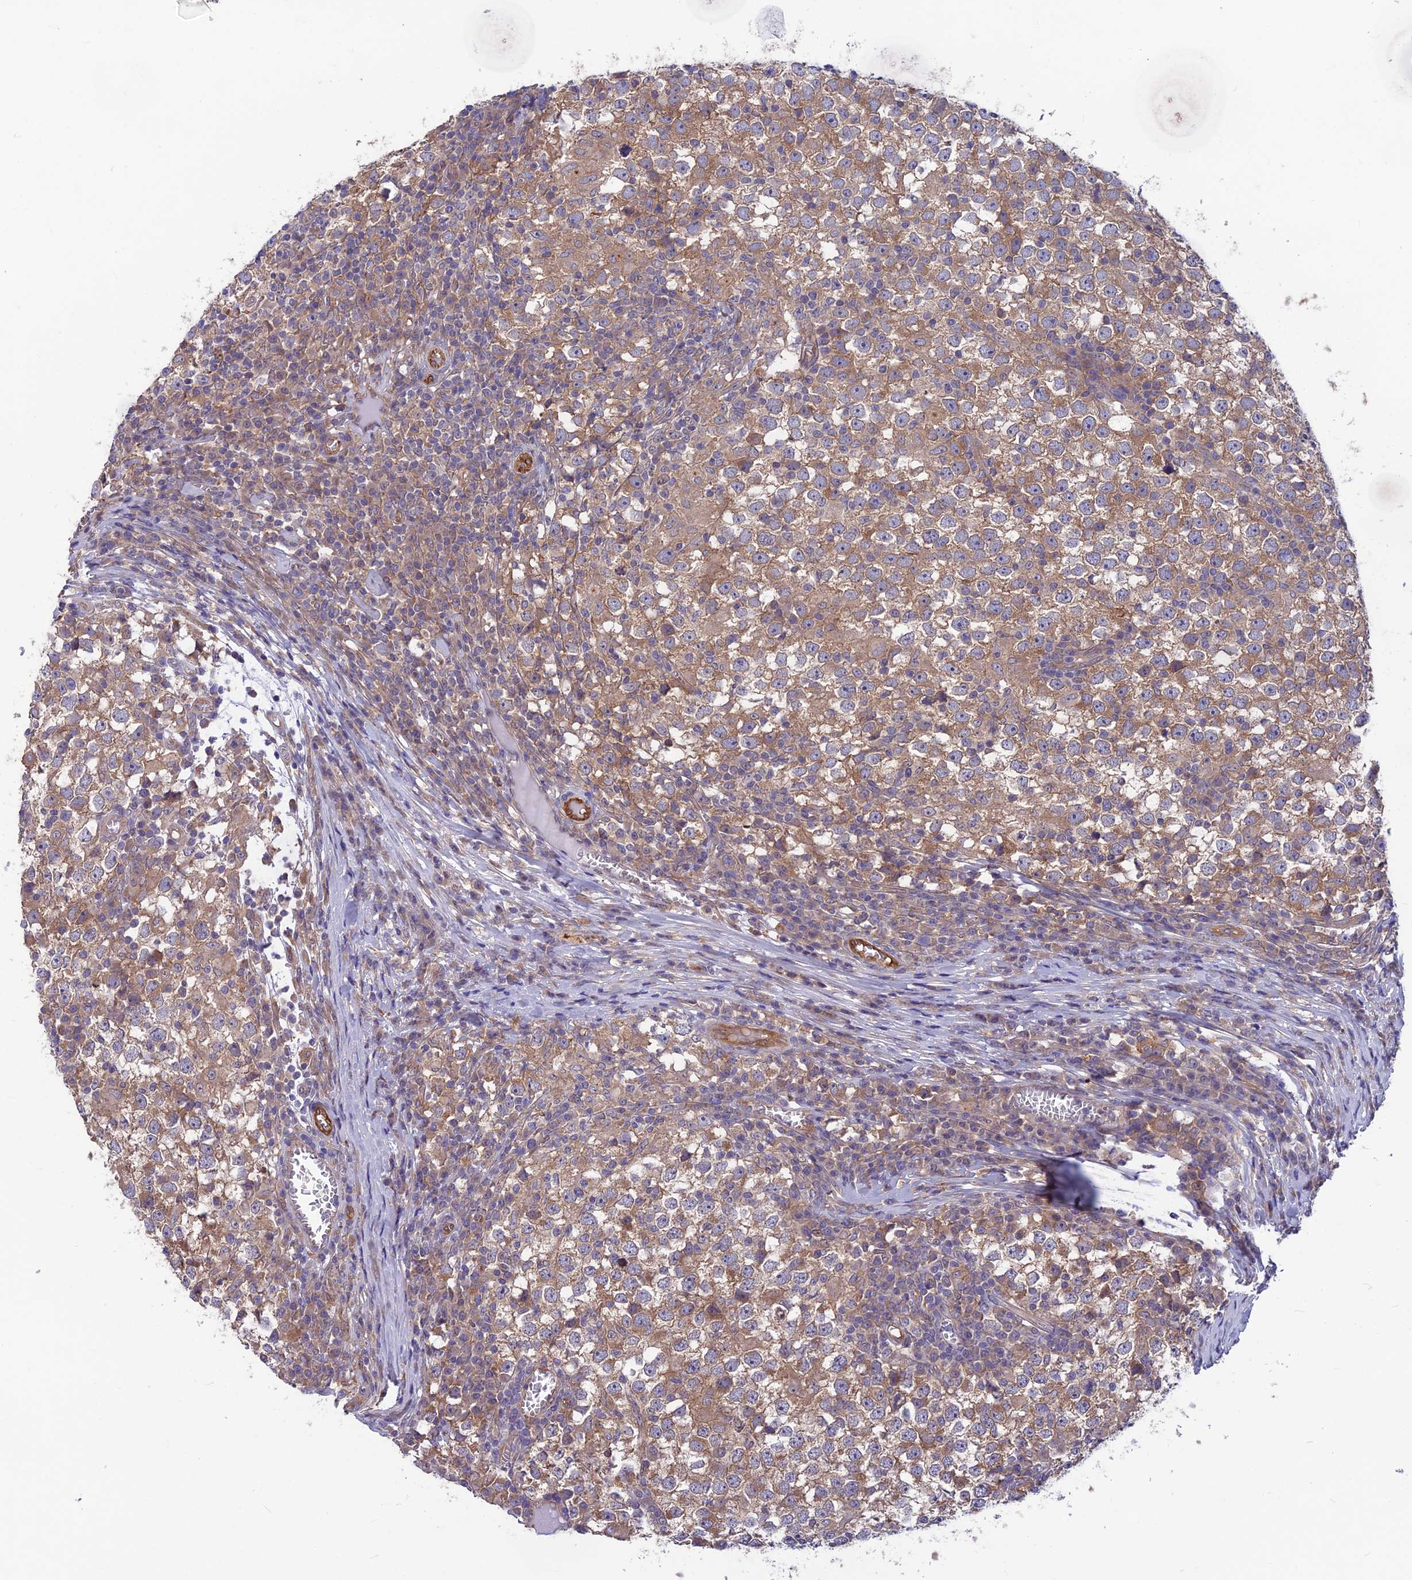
{"staining": {"intensity": "moderate", "quantity": ">75%", "location": "cytoplasmic/membranous"}, "tissue": "testis cancer", "cell_type": "Tumor cells", "image_type": "cancer", "snomed": [{"axis": "morphology", "description": "Seminoma, NOS"}, {"axis": "topography", "description": "Testis"}], "caption": "This is a histology image of immunohistochemistry (IHC) staining of testis cancer, which shows moderate staining in the cytoplasmic/membranous of tumor cells.", "gene": "MAST2", "patient": {"sex": "male", "age": 65}}